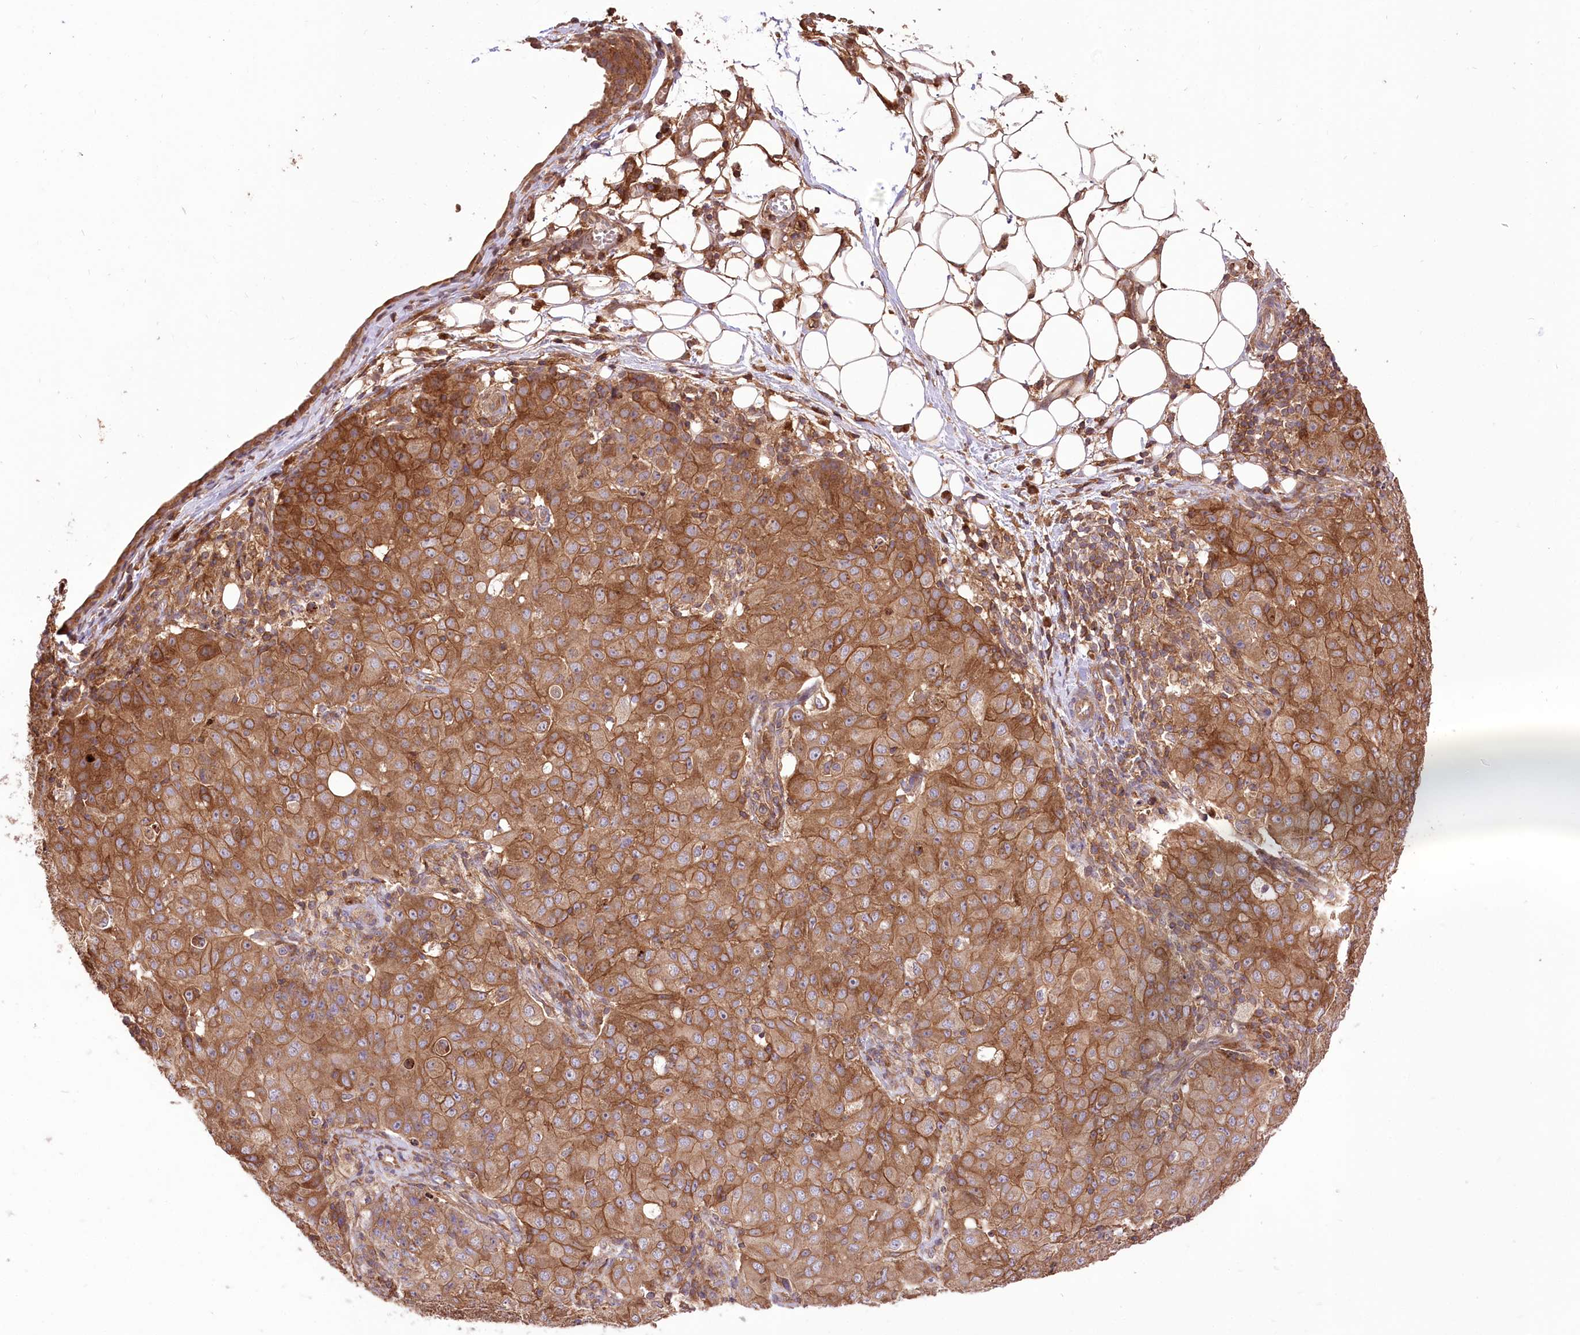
{"staining": {"intensity": "moderate", "quantity": ">75%", "location": "cytoplasmic/membranous"}, "tissue": "ovarian cancer", "cell_type": "Tumor cells", "image_type": "cancer", "snomed": [{"axis": "morphology", "description": "Carcinoma, endometroid"}, {"axis": "topography", "description": "Ovary"}], "caption": "Protein analysis of ovarian endometroid carcinoma tissue displays moderate cytoplasmic/membranous positivity in about >75% of tumor cells.", "gene": "XYLB", "patient": {"sex": "female", "age": 42}}